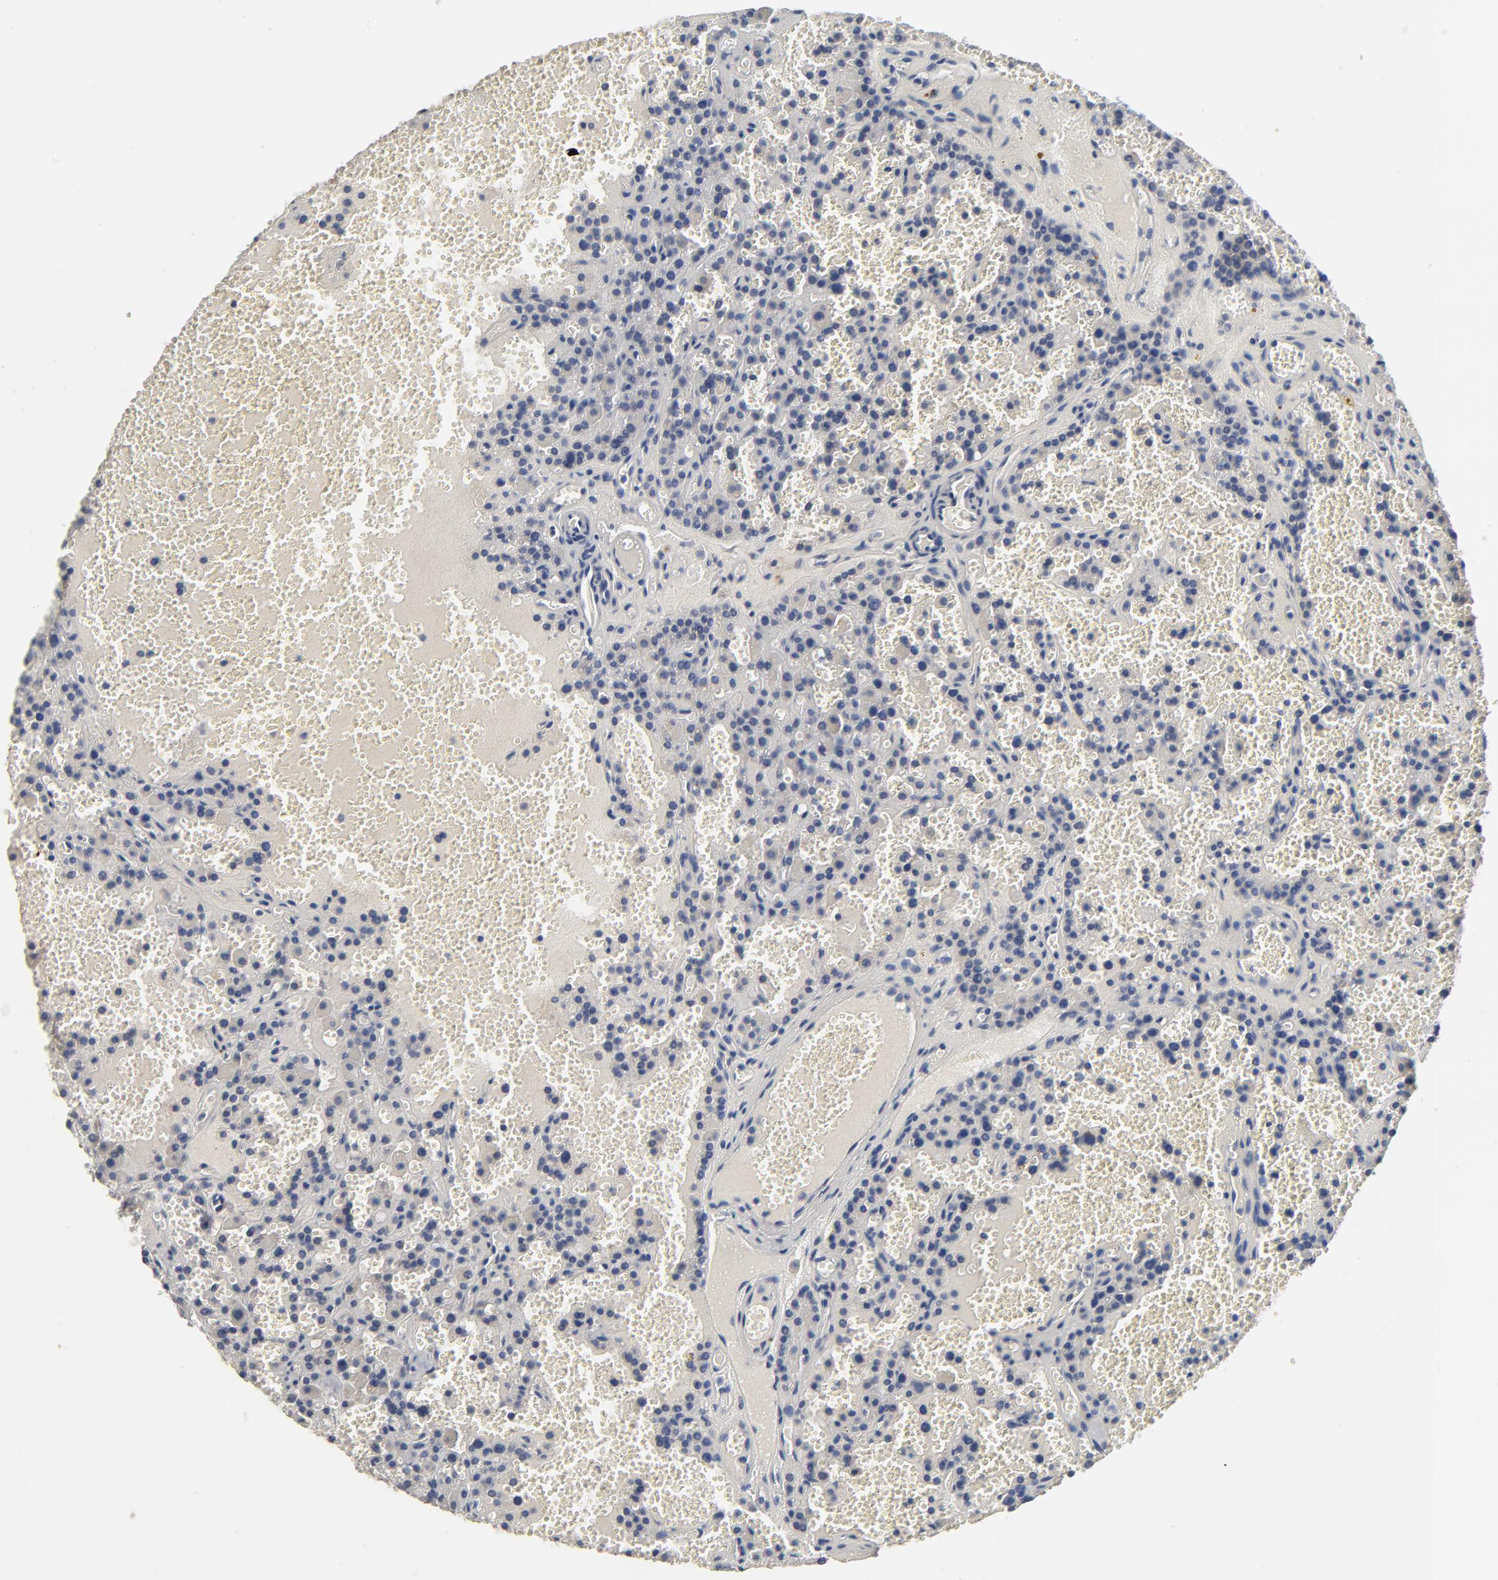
{"staining": {"intensity": "negative", "quantity": "none", "location": "none"}, "tissue": "parathyroid gland", "cell_type": "Glandular cells", "image_type": "normal", "snomed": [{"axis": "morphology", "description": "Normal tissue, NOS"}, {"axis": "topography", "description": "Parathyroid gland"}], "caption": "This is a micrograph of immunohistochemistry staining of benign parathyroid gland, which shows no staining in glandular cells.", "gene": "VAV2", "patient": {"sex": "male", "age": 25}}